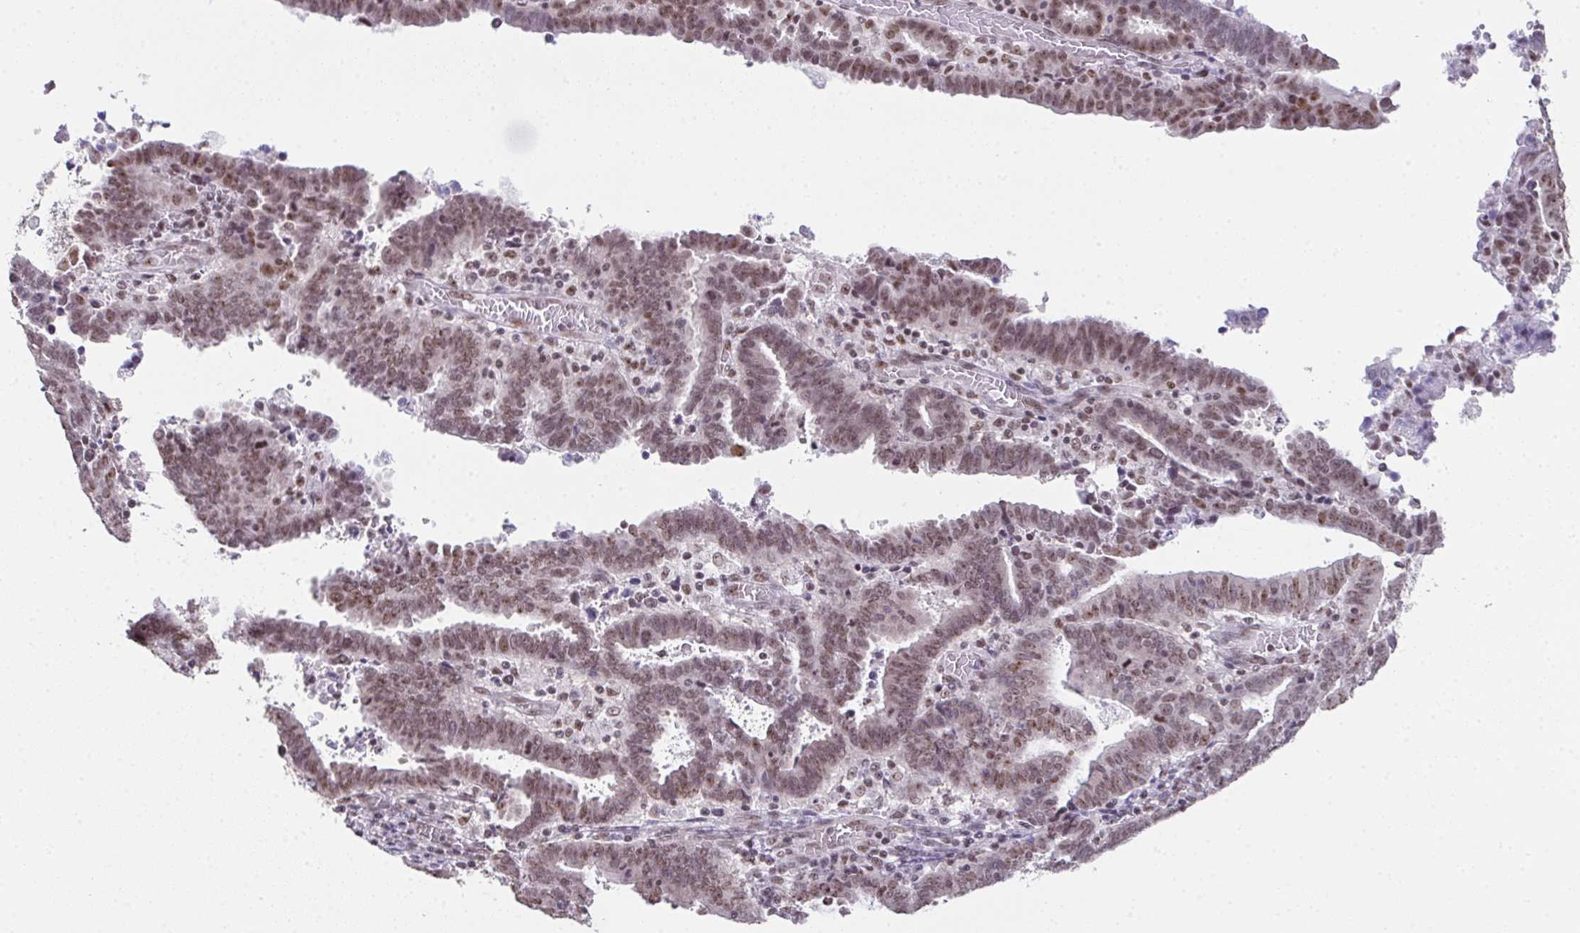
{"staining": {"intensity": "moderate", "quantity": ">75%", "location": "nuclear"}, "tissue": "endometrial cancer", "cell_type": "Tumor cells", "image_type": "cancer", "snomed": [{"axis": "morphology", "description": "Adenocarcinoma, NOS"}, {"axis": "topography", "description": "Uterus"}], "caption": "Immunohistochemical staining of endometrial cancer displays moderate nuclear protein staining in approximately >75% of tumor cells.", "gene": "ZNF800", "patient": {"sex": "female", "age": 83}}